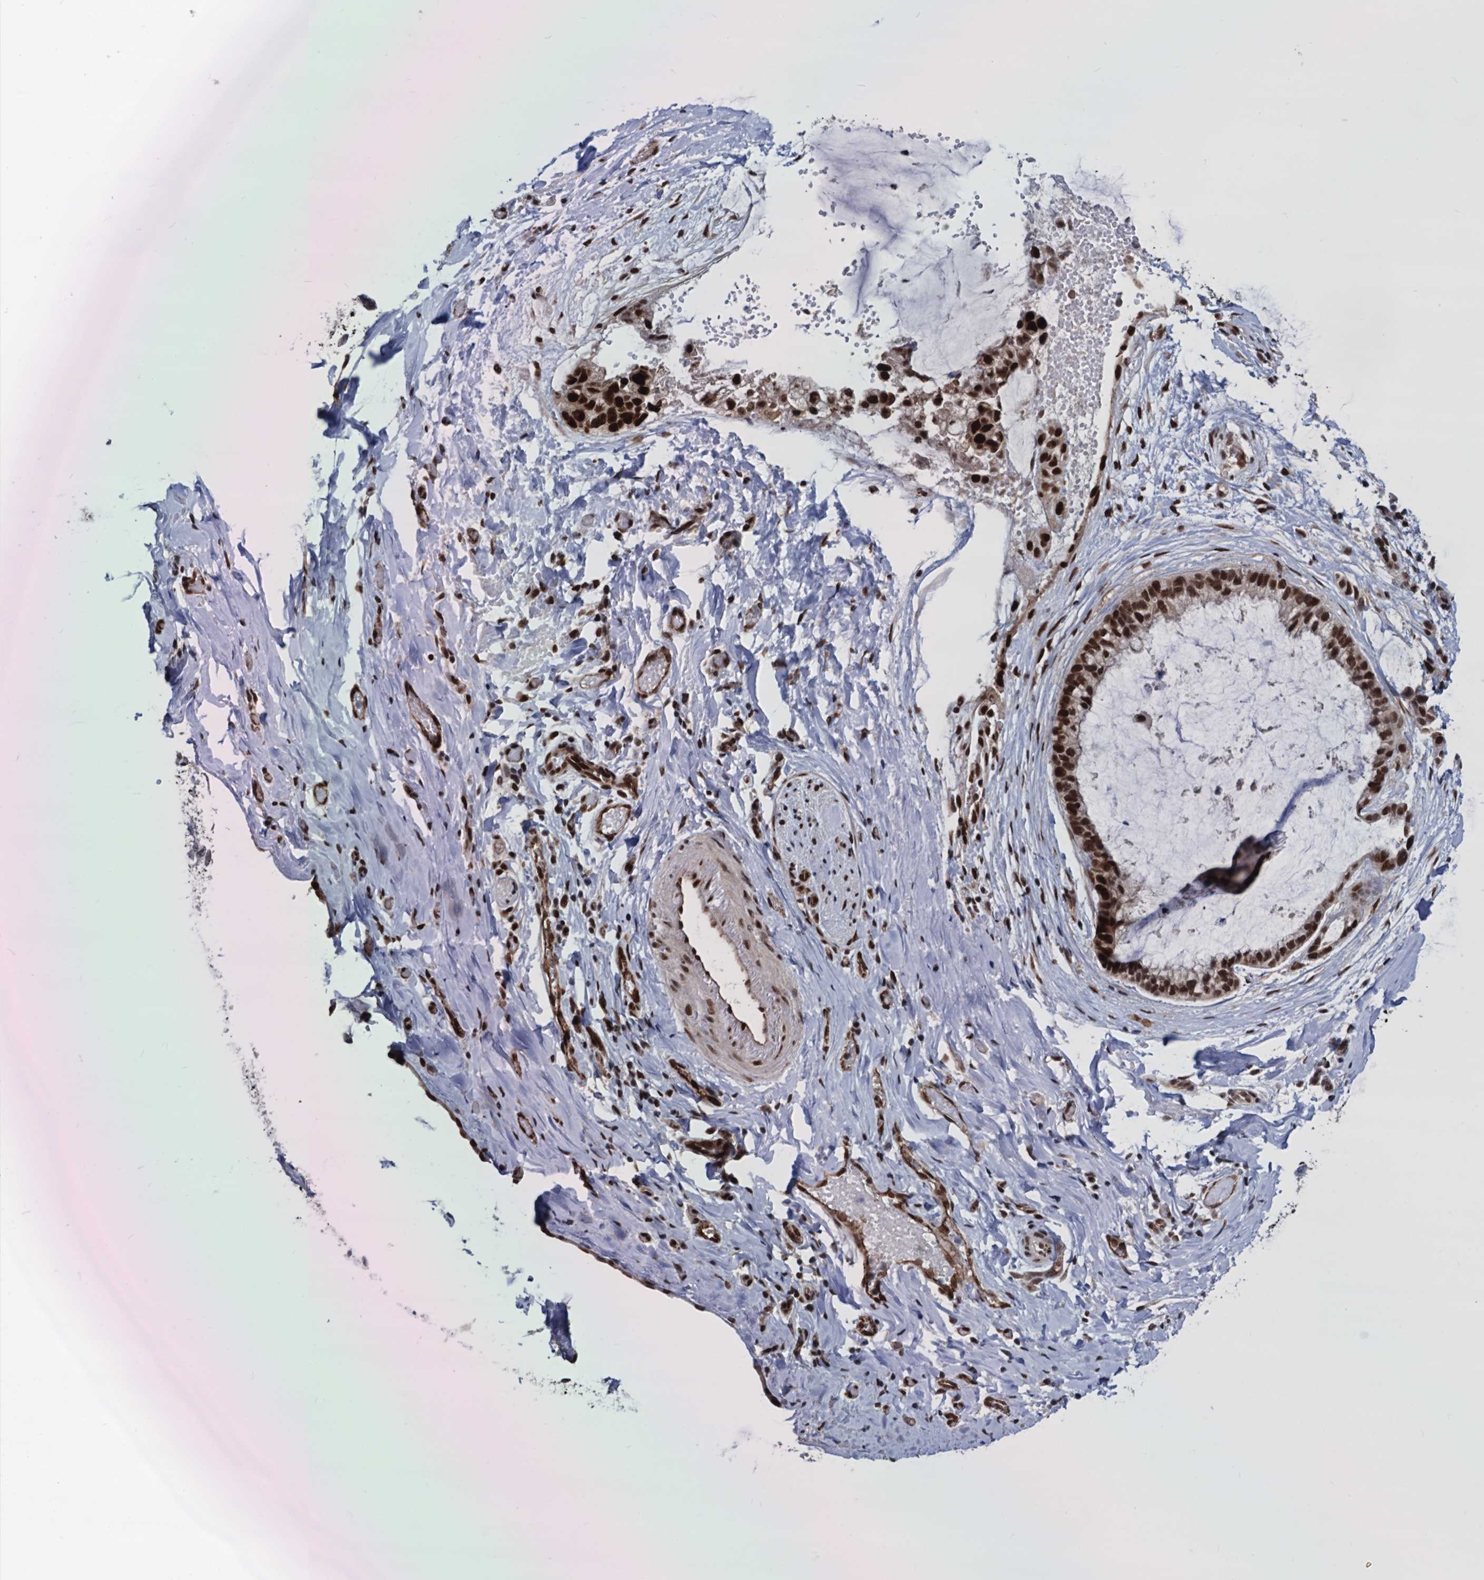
{"staining": {"intensity": "strong", "quantity": ">75%", "location": "nuclear"}, "tissue": "ovarian cancer", "cell_type": "Tumor cells", "image_type": "cancer", "snomed": [{"axis": "morphology", "description": "Cystadenocarcinoma, mucinous, NOS"}, {"axis": "topography", "description": "Ovary"}], "caption": "DAB immunohistochemical staining of human ovarian cancer reveals strong nuclear protein positivity in approximately >75% of tumor cells.", "gene": "GALNT11", "patient": {"sex": "female", "age": 39}}